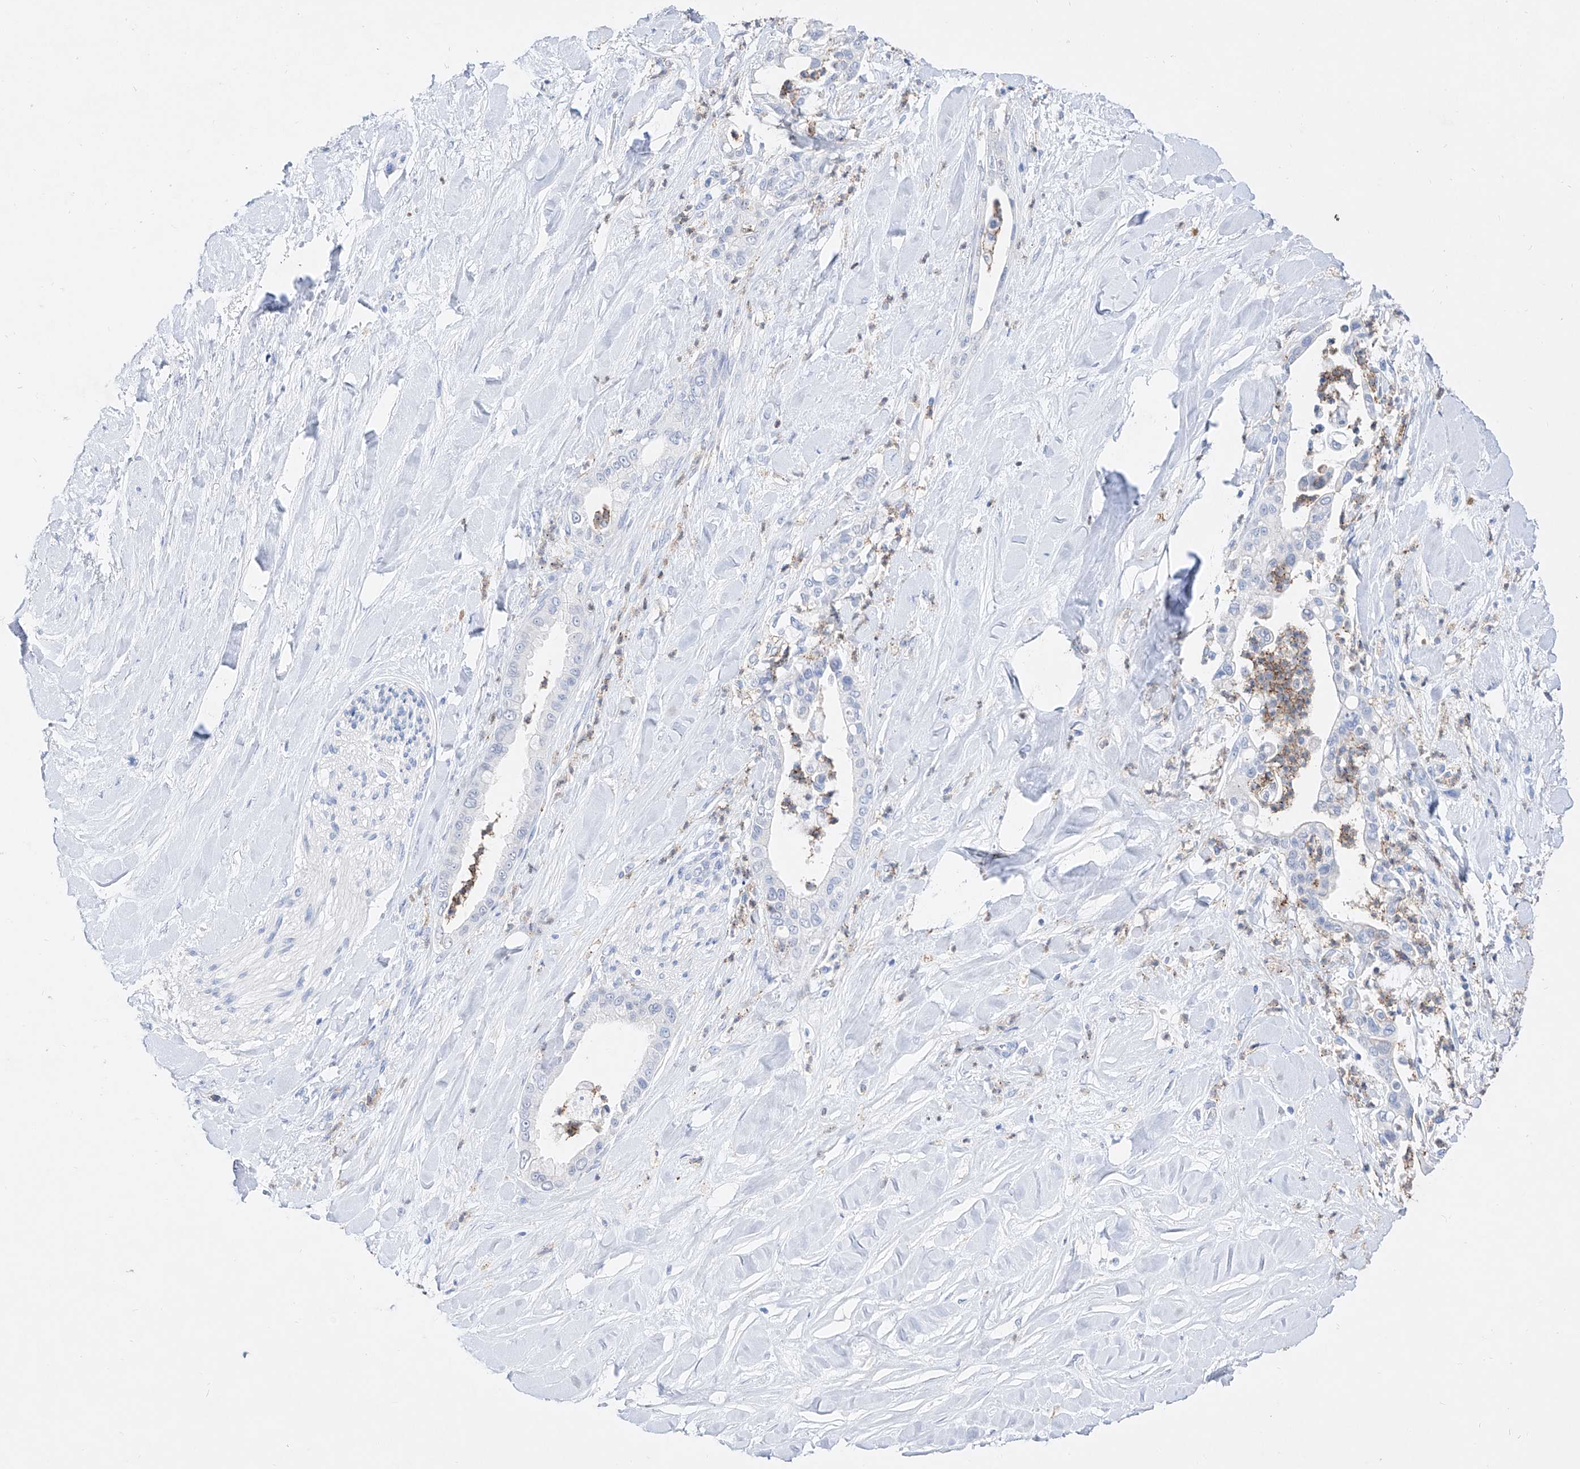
{"staining": {"intensity": "negative", "quantity": "none", "location": "none"}, "tissue": "liver cancer", "cell_type": "Tumor cells", "image_type": "cancer", "snomed": [{"axis": "morphology", "description": "Cholangiocarcinoma"}, {"axis": "topography", "description": "Liver"}], "caption": "DAB (3,3'-diaminobenzidine) immunohistochemical staining of human liver cancer (cholangiocarcinoma) reveals no significant positivity in tumor cells.", "gene": "TM7SF2", "patient": {"sex": "female", "age": 54}}